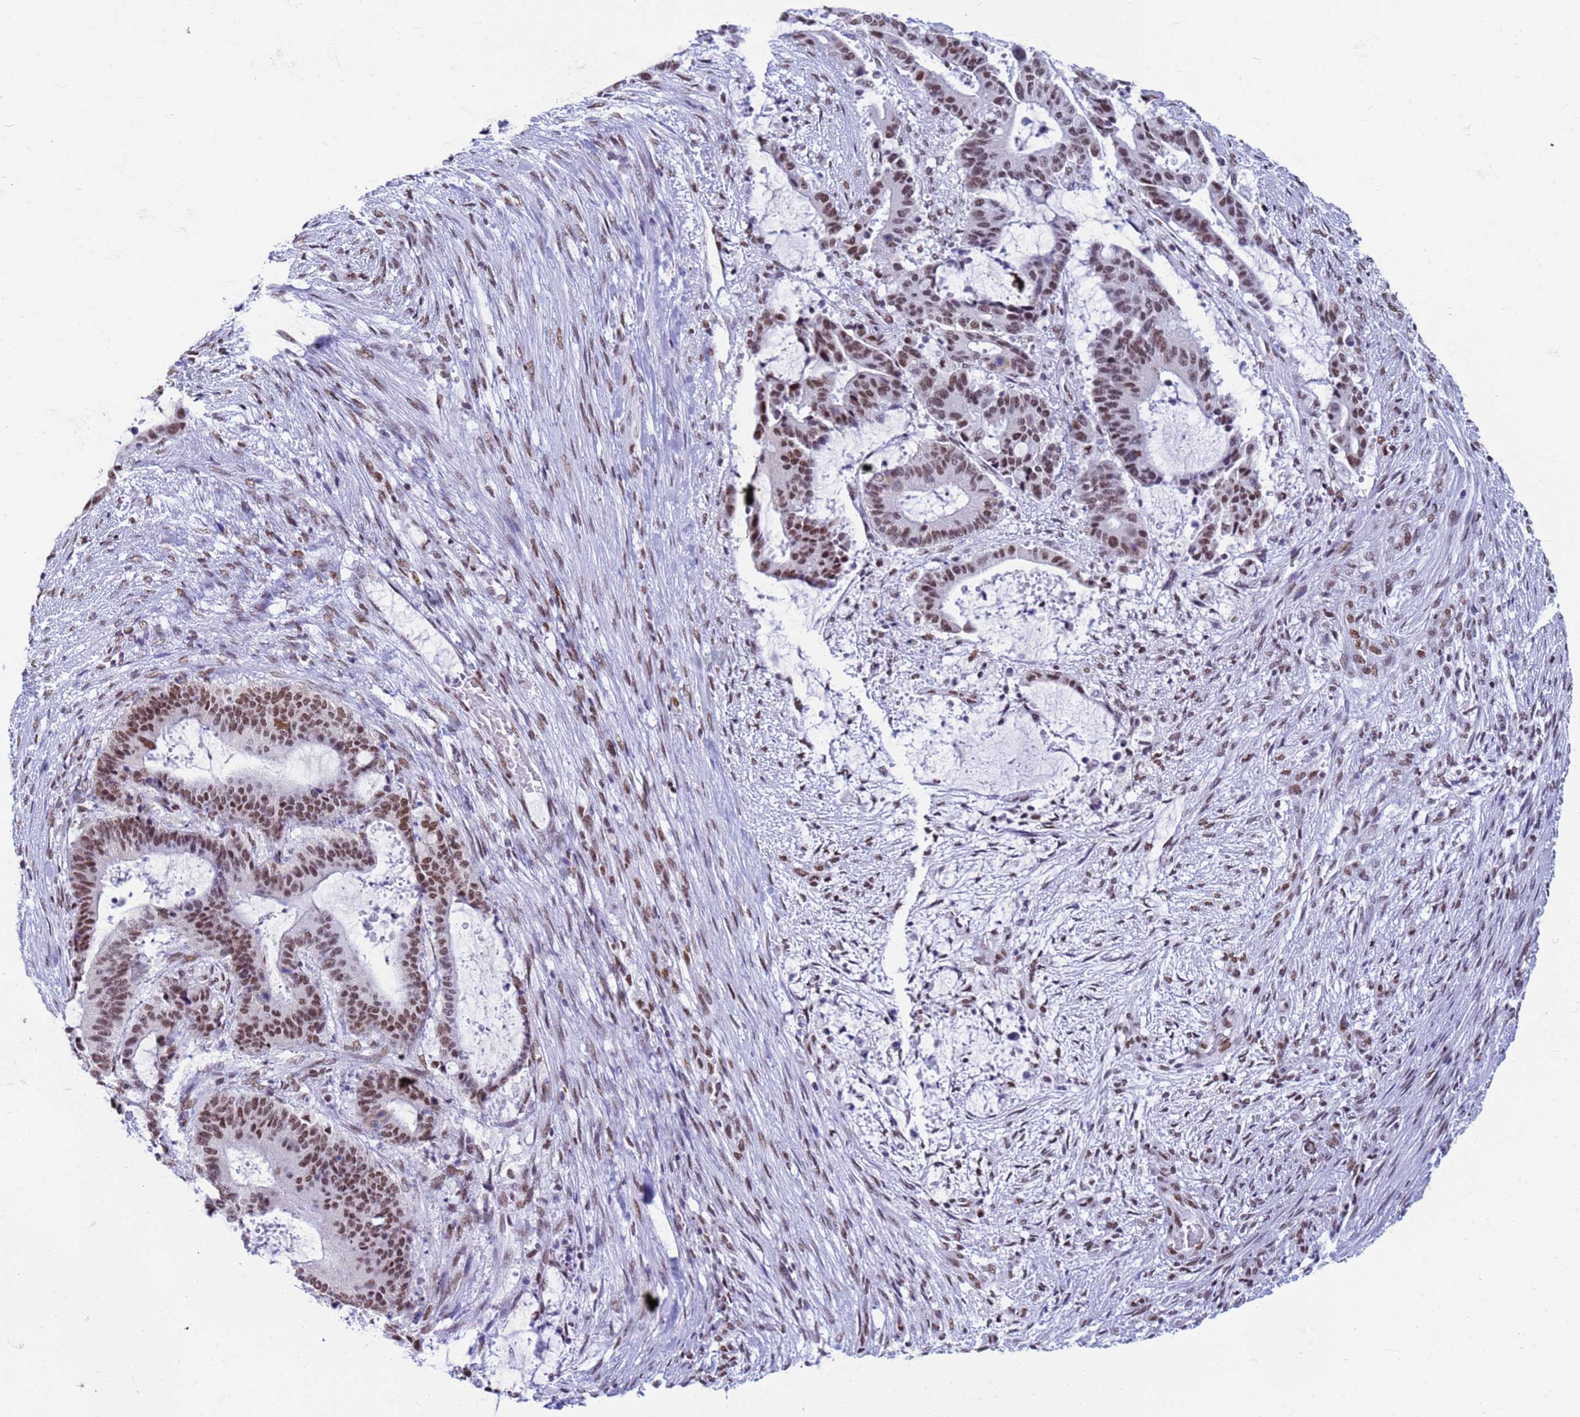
{"staining": {"intensity": "moderate", "quantity": ">75%", "location": "nuclear"}, "tissue": "liver cancer", "cell_type": "Tumor cells", "image_type": "cancer", "snomed": [{"axis": "morphology", "description": "Normal tissue, NOS"}, {"axis": "morphology", "description": "Cholangiocarcinoma"}, {"axis": "topography", "description": "Liver"}, {"axis": "topography", "description": "Peripheral nerve tissue"}], "caption": "Immunohistochemistry (IHC) of cholangiocarcinoma (liver) reveals medium levels of moderate nuclear positivity in about >75% of tumor cells. Using DAB (3,3'-diaminobenzidine) (brown) and hematoxylin (blue) stains, captured at high magnification using brightfield microscopy.", "gene": "FAM170B", "patient": {"sex": "female", "age": 73}}